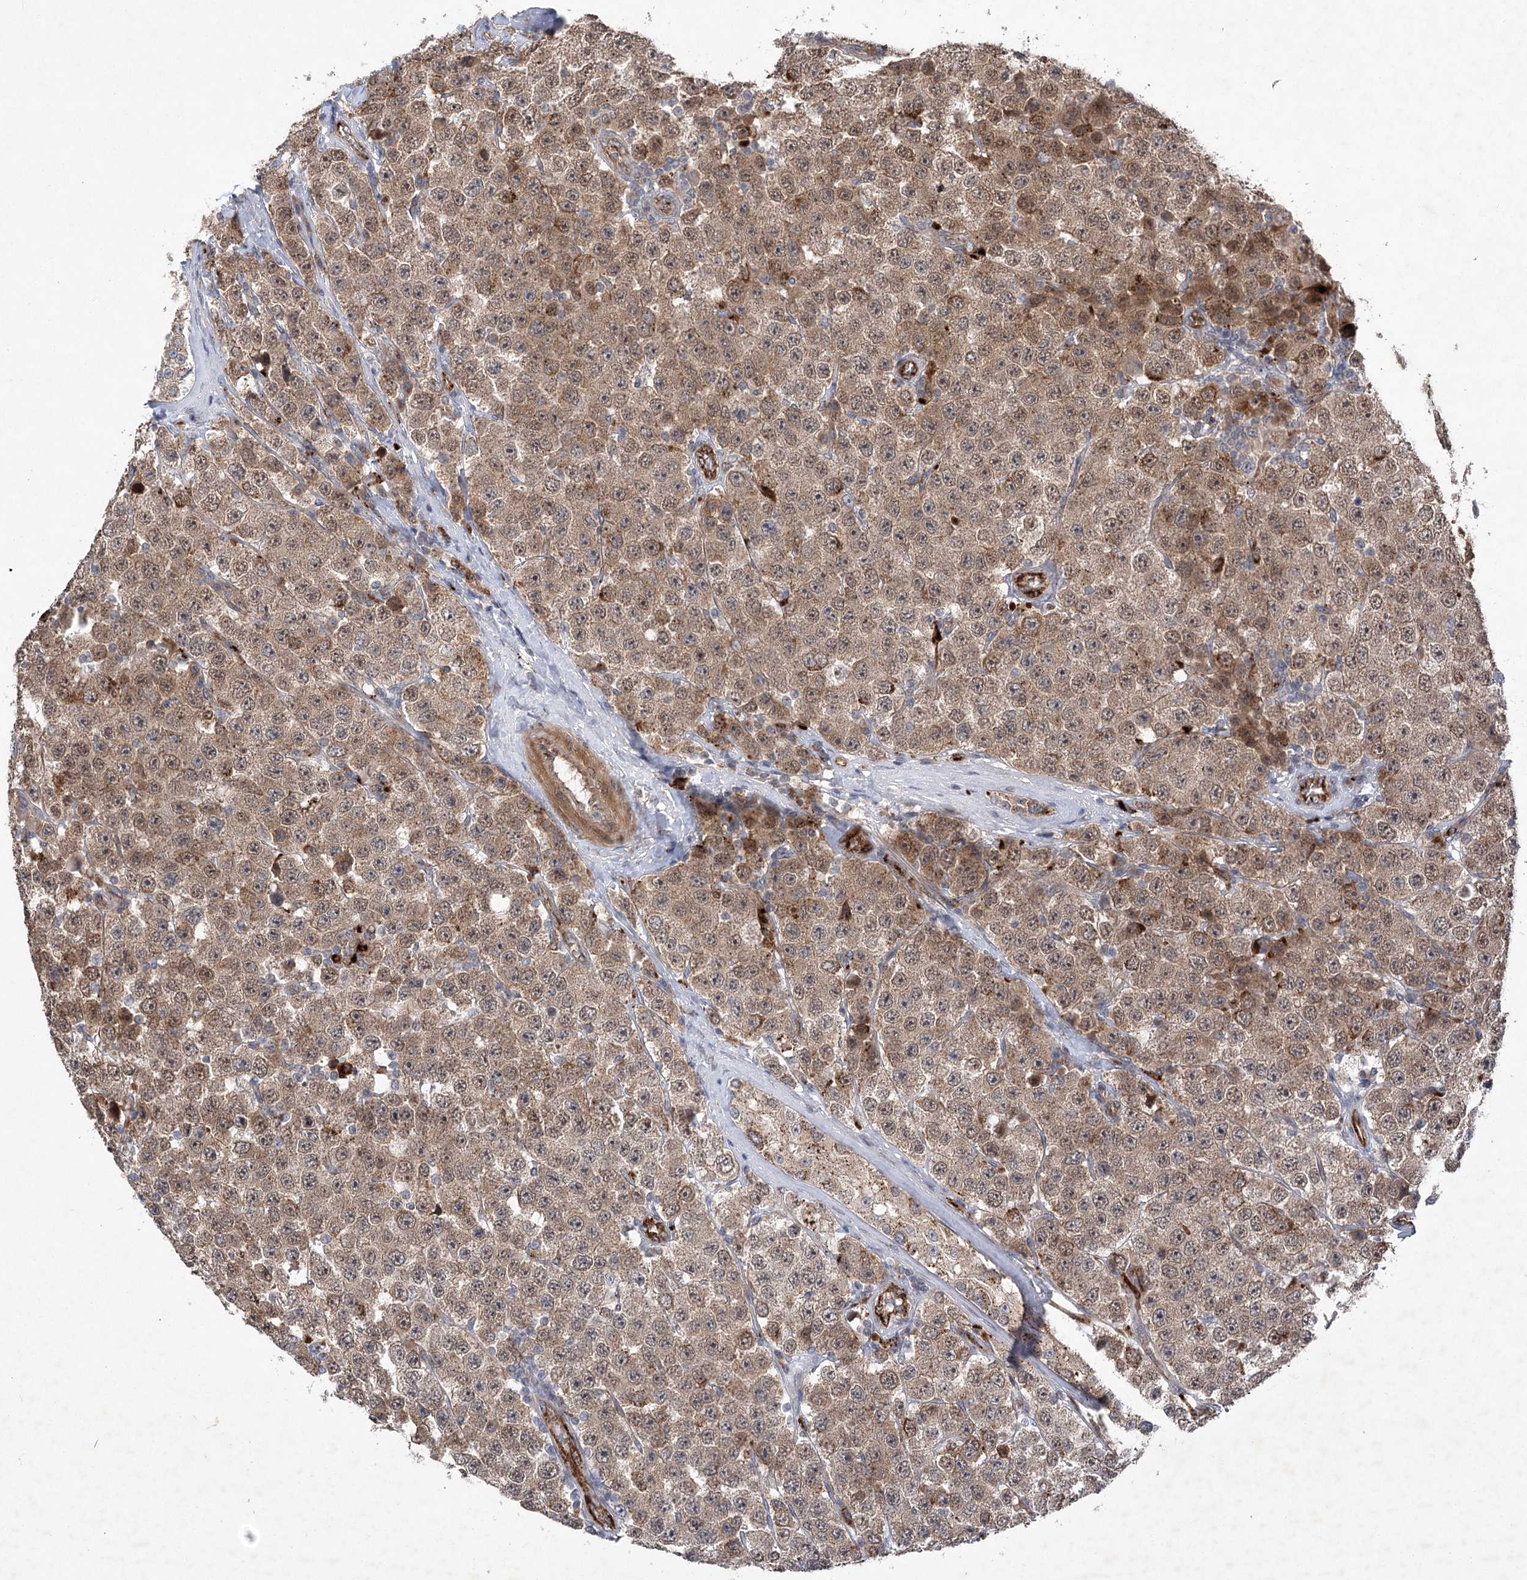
{"staining": {"intensity": "moderate", "quantity": ">75%", "location": "cytoplasmic/membranous"}, "tissue": "testis cancer", "cell_type": "Tumor cells", "image_type": "cancer", "snomed": [{"axis": "morphology", "description": "Seminoma, NOS"}, {"axis": "topography", "description": "Testis"}], "caption": "IHC of human testis seminoma exhibits medium levels of moderate cytoplasmic/membranous staining in approximately >75% of tumor cells.", "gene": "METTL24", "patient": {"sex": "male", "age": 28}}